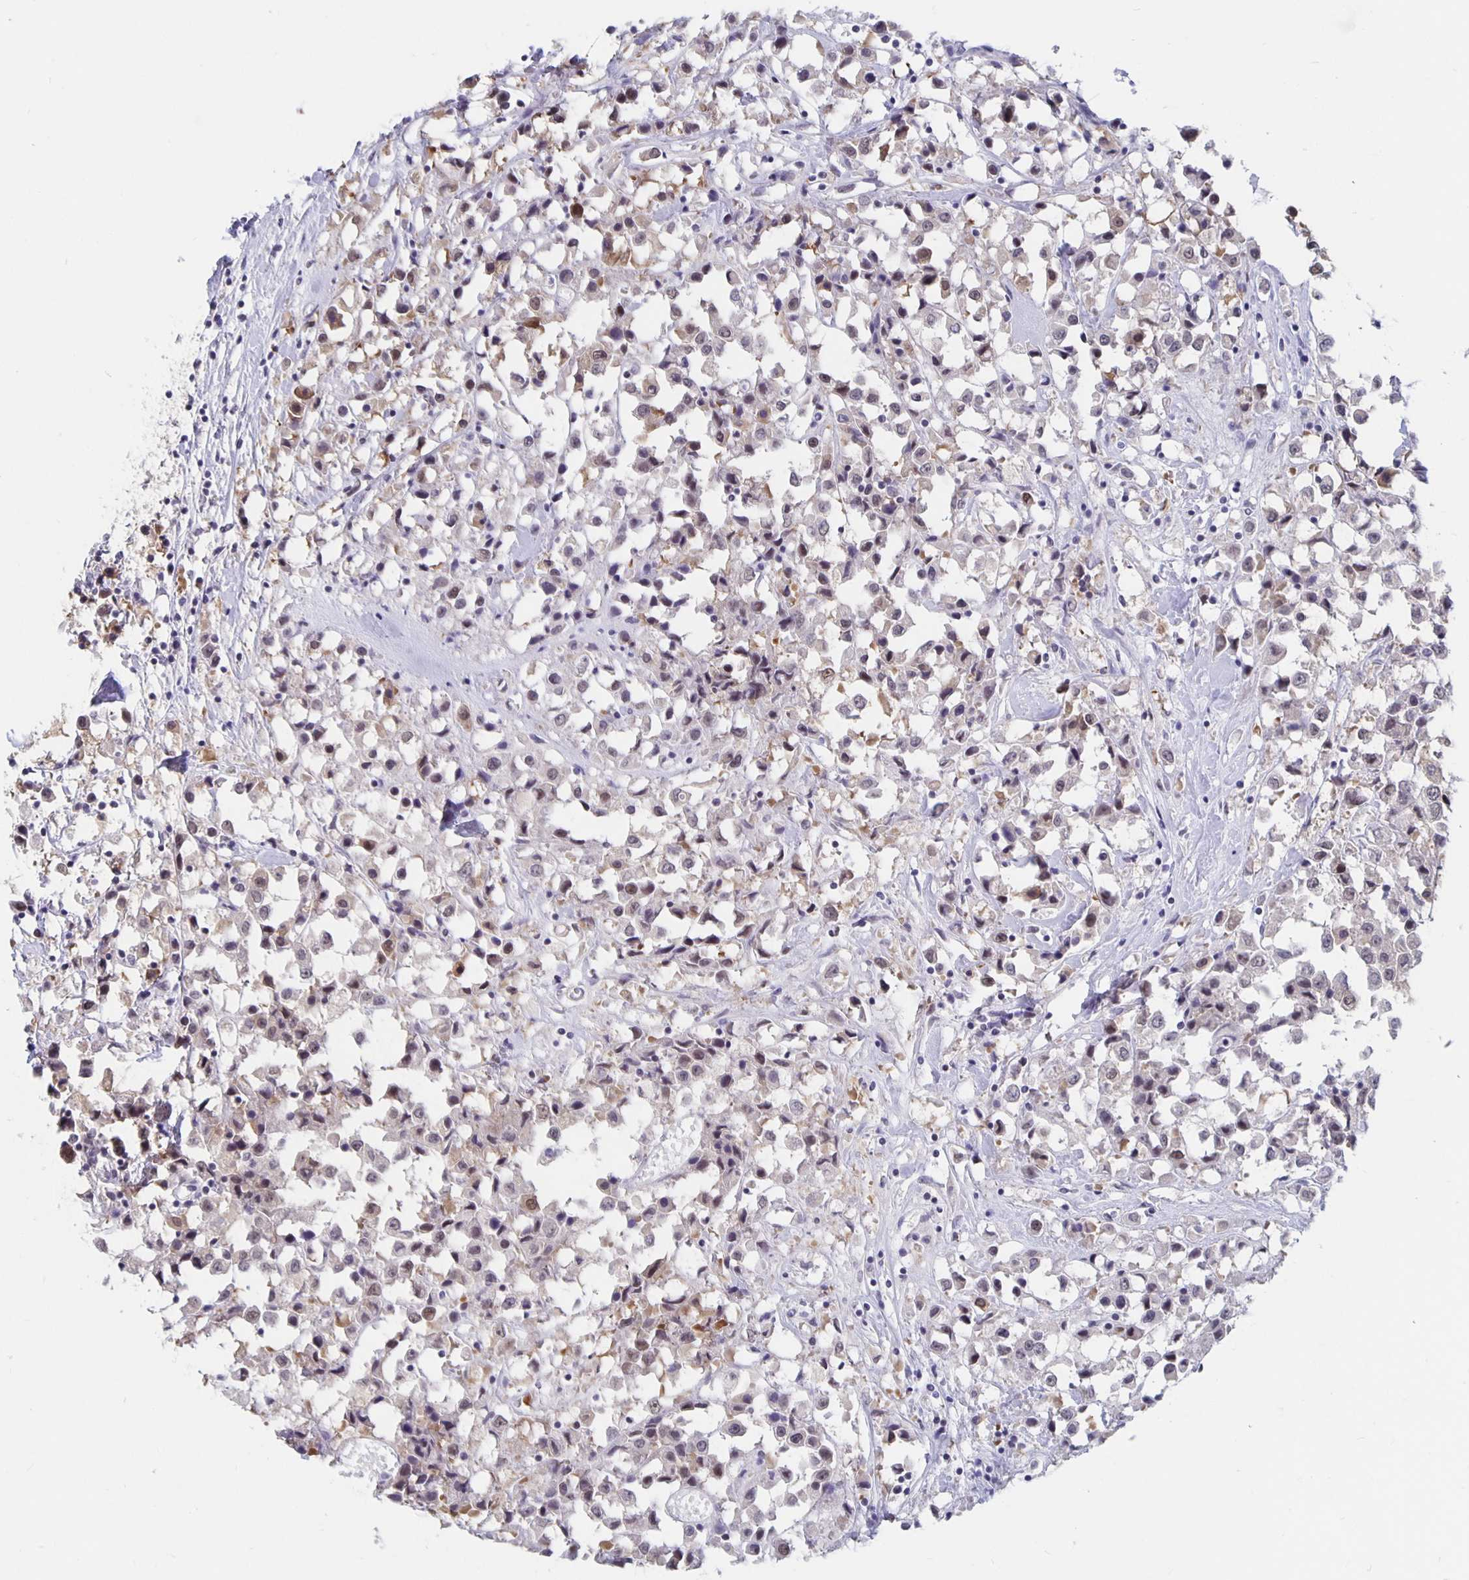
{"staining": {"intensity": "weak", "quantity": "25%-75%", "location": "nuclear"}, "tissue": "breast cancer", "cell_type": "Tumor cells", "image_type": "cancer", "snomed": [{"axis": "morphology", "description": "Duct carcinoma"}, {"axis": "topography", "description": "Breast"}], "caption": "Weak nuclear staining is present in about 25%-75% of tumor cells in breast invasive ductal carcinoma. (IHC, brightfield microscopy, high magnification).", "gene": "ZNF691", "patient": {"sex": "female", "age": 61}}